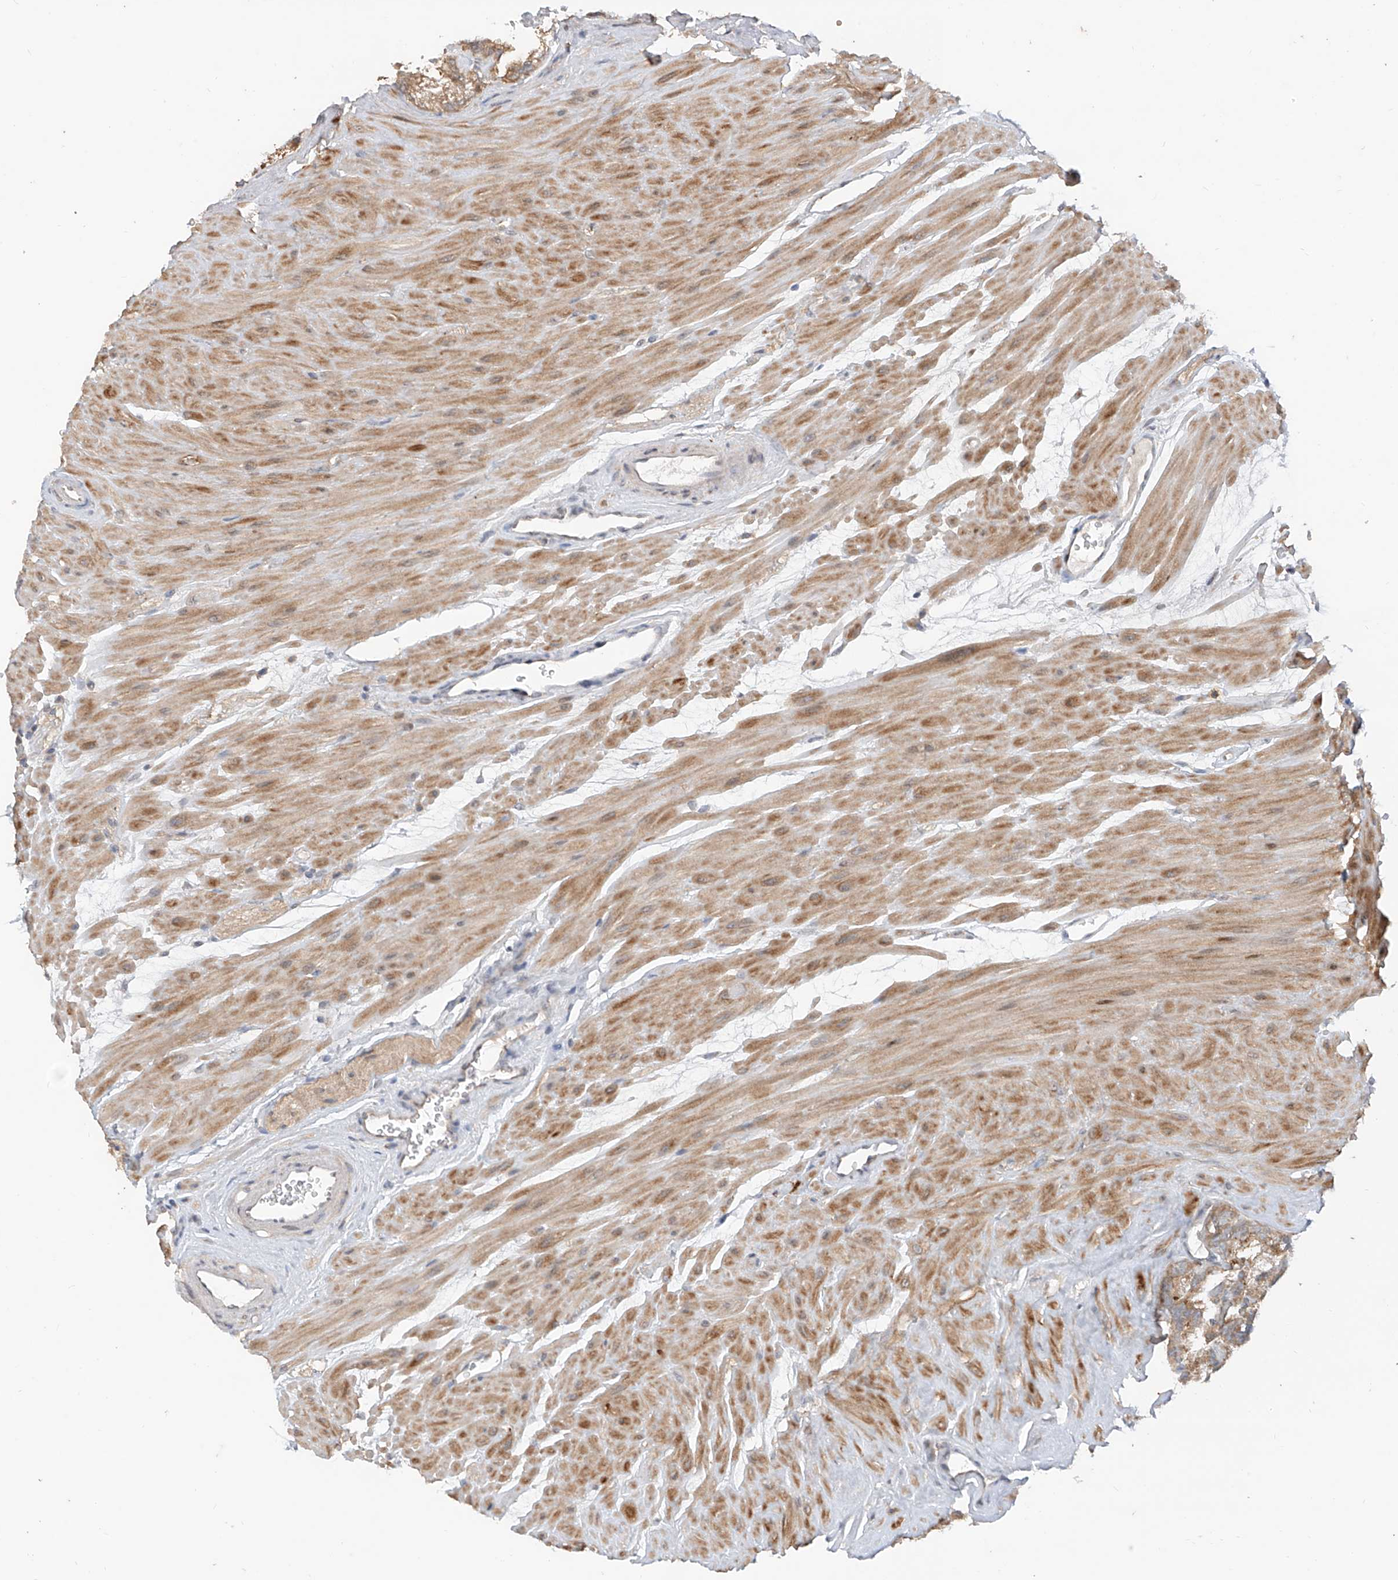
{"staining": {"intensity": "moderate", "quantity": ">75%", "location": "cytoplasmic/membranous"}, "tissue": "seminal vesicle", "cell_type": "Glandular cells", "image_type": "normal", "snomed": [{"axis": "morphology", "description": "Normal tissue, NOS"}, {"axis": "topography", "description": "Prostate"}, {"axis": "topography", "description": "Seminal veicle"}], "caption": "IHC photomicrograph of unremarkable seminal vesicle: human seminal vesicle stained using immunohistochemistry (IHC) demonstrates medium levels of moderate protein expression localized specifically in the cytoplasmic/membranous of glandular cells, appearing as a cytoplasmic/membranous brown color.", "gene": "MTUS2", "patient": {"sex": "male", "age": 59}}